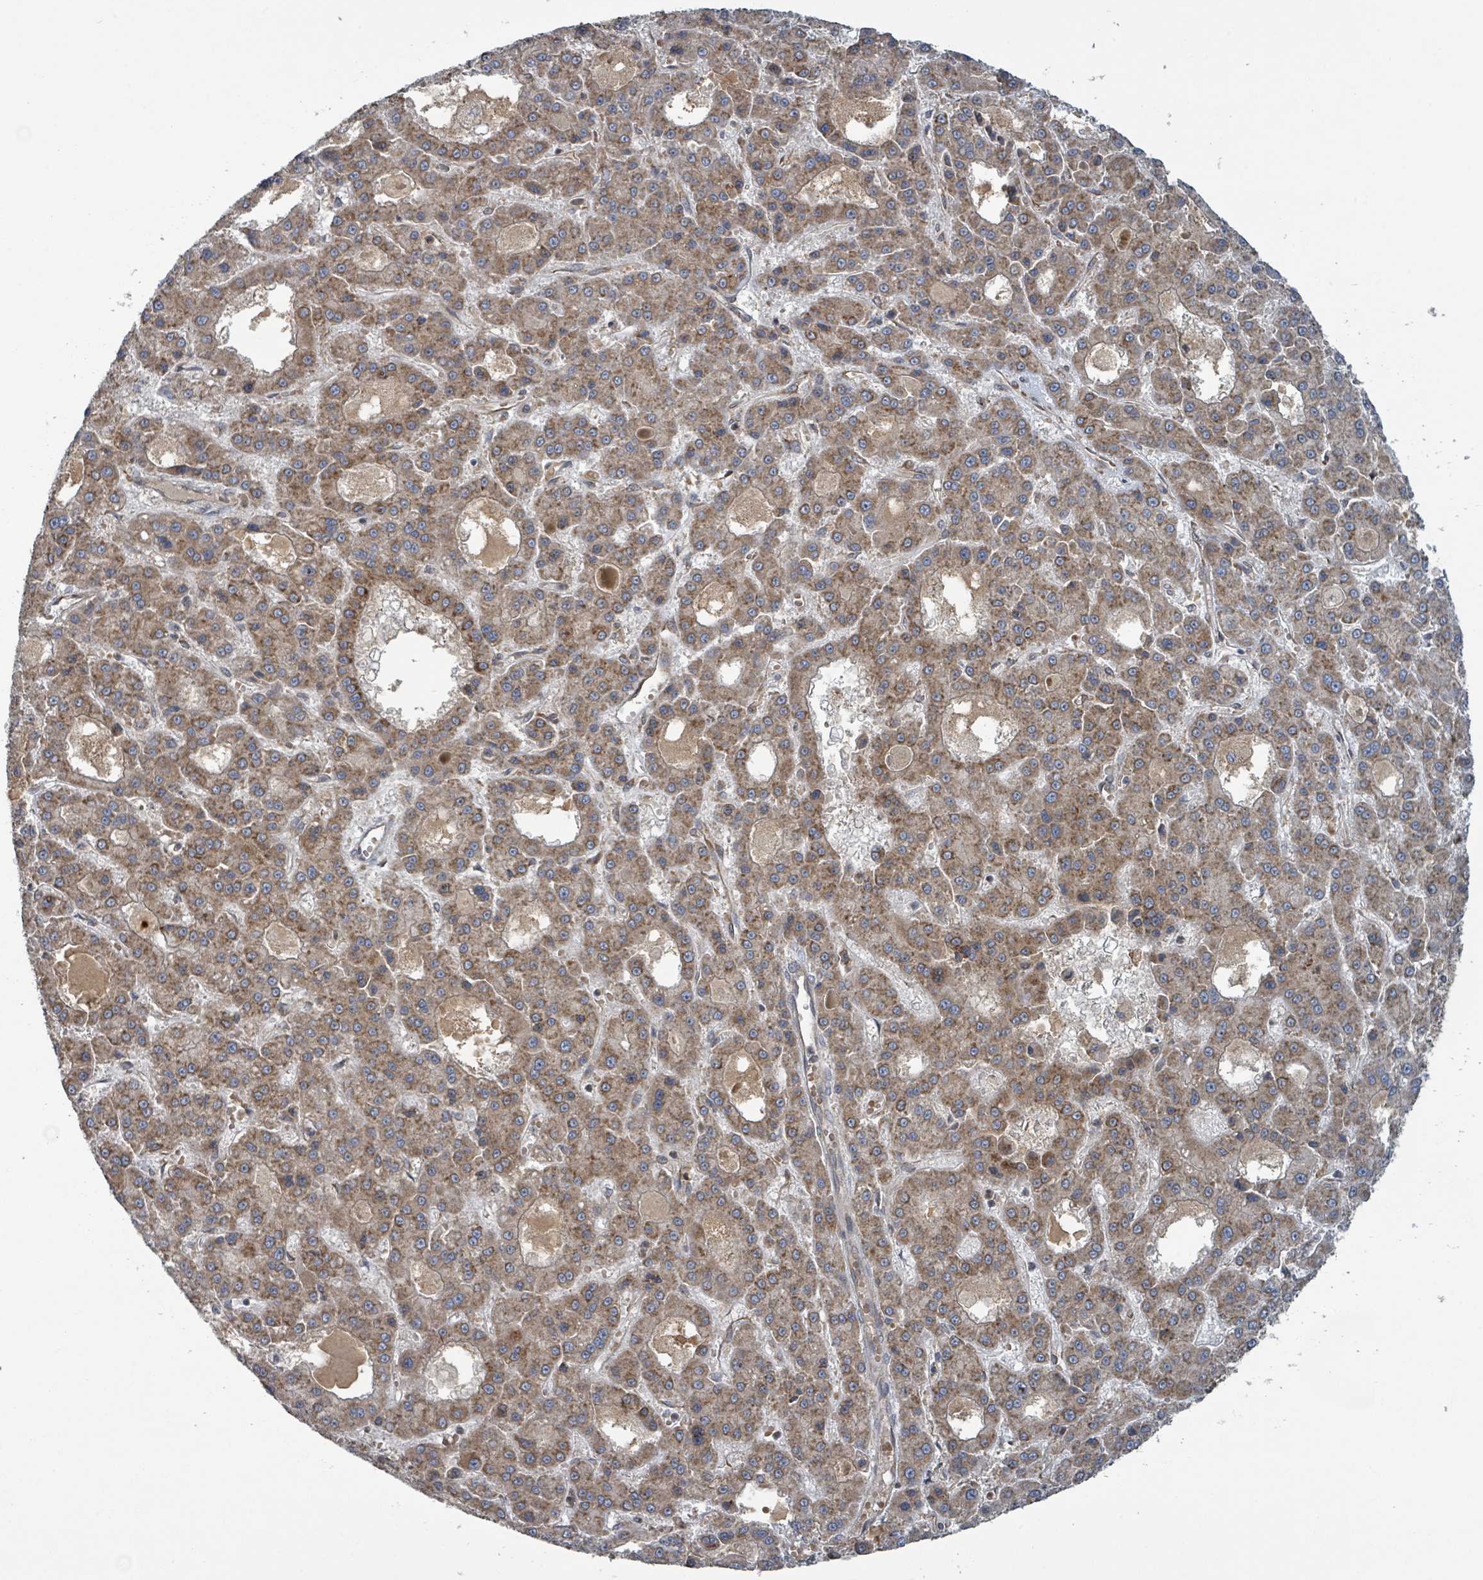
{"staining": {"intensity": "moderate", "quantity": ">75%", "location": "cytoplasmic/membranous"}, "tissue": "liver cancer", "cell_type": "Tumor cells", "image_type": "cancer", "snomed": [{"axis": "morphology", "description": "Carcinoma, Hepatocellular, NOS"}, {"axis": "topography", "description": "Liver"}], "caption": "Moderate cytoplasmic/membranous protein positivity is identified in about >75% of tumor cells in hepatocellular carcinoma (liver).", "gene": "OR51E1", "patient": {"sex": "male", "age": 70}}